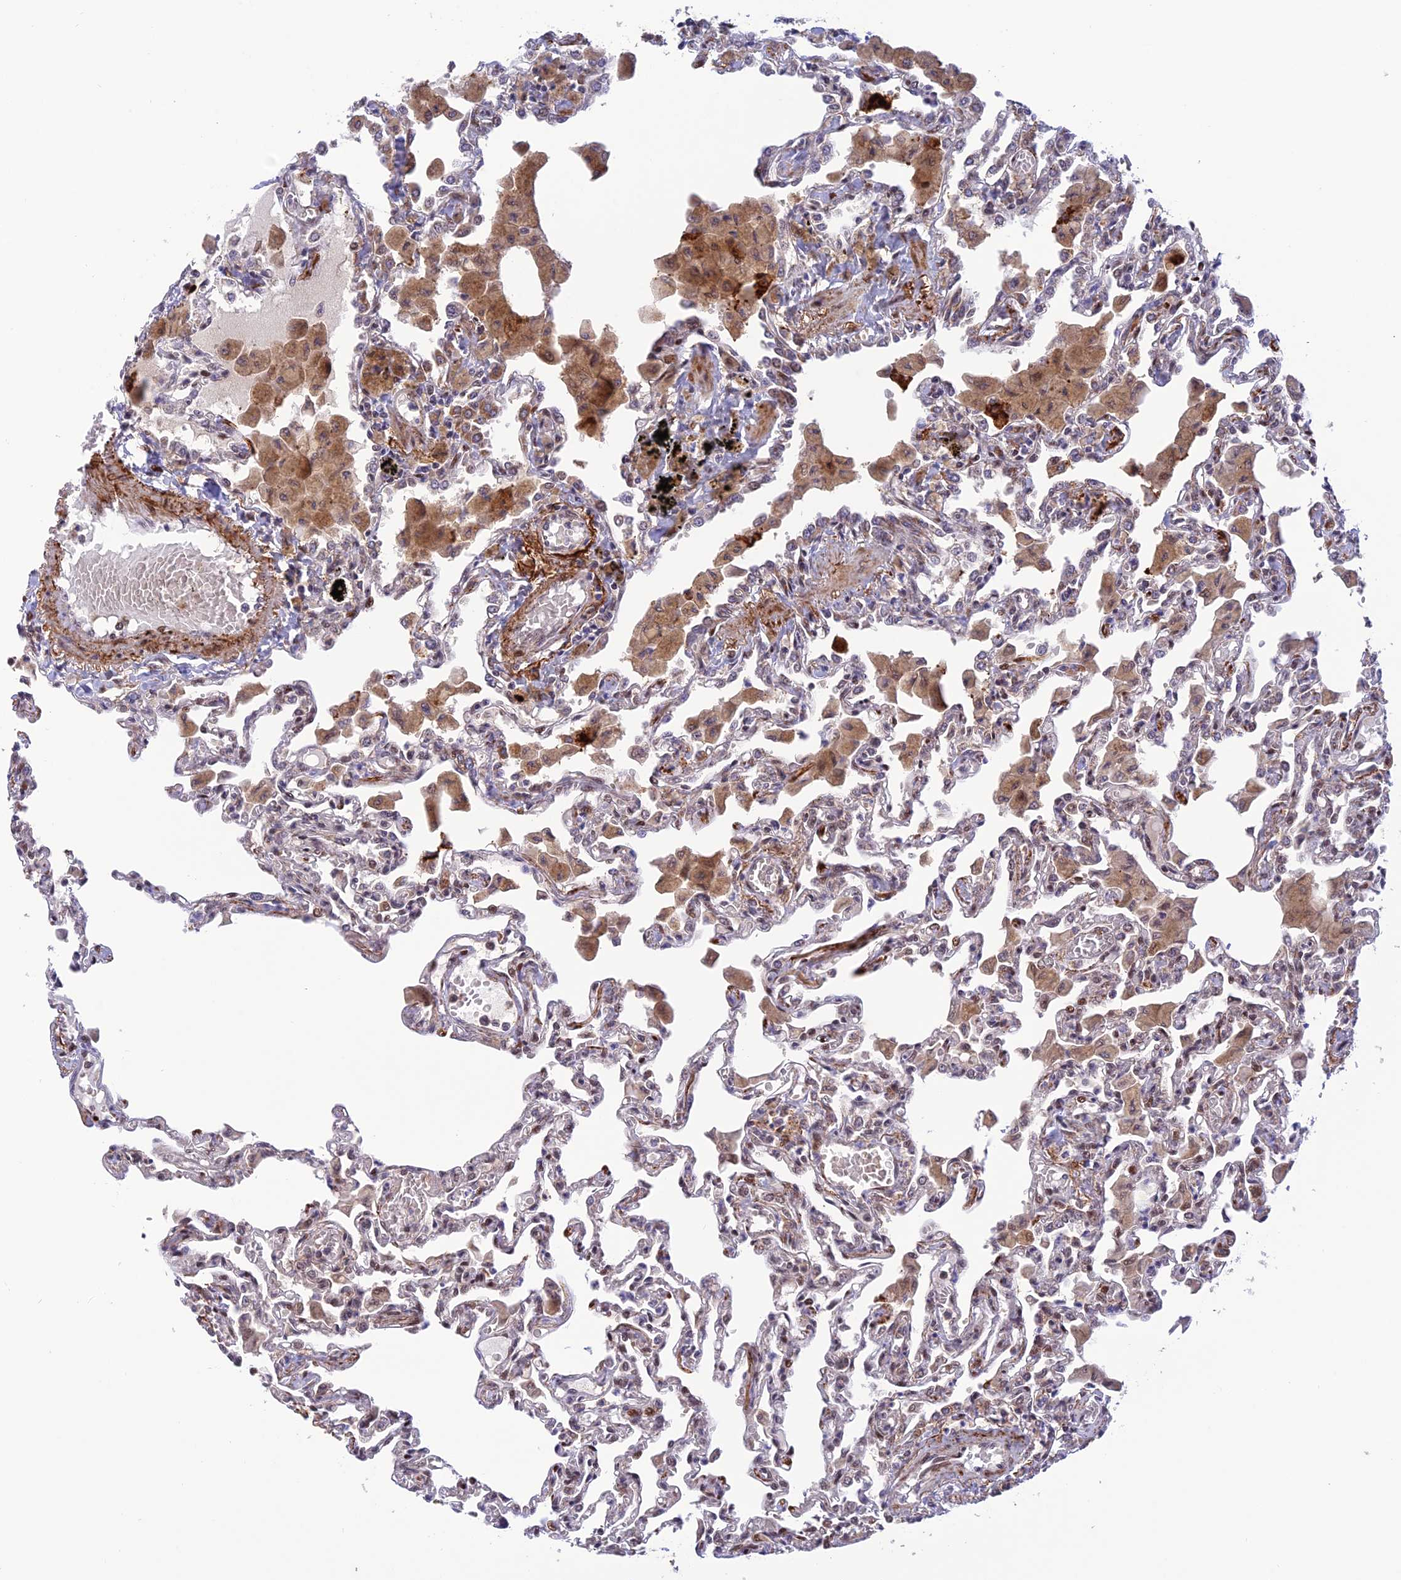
{"staining": {"intensity": "weak", "quantity": "<25%", "location": "cytoplasmic/membranous,nuclear"}, "tissue": "lung", "cell_type": "Alveolar cells", "image_type": "normal", "snomed": [{"axis": "morphology", "description": "Normal tissue, NOS"}, {"axis": "topography", "description": "Bronchus"}, {"axis": "topography", "description": "Lung"}], "caption": "IHC micrograph of benign lung: lung stained with DAB (3,3'-diaminobenzidine) reveals no significant protein staining in alveolar cells. (DAB (3,3'-diaminobenzidine) immunohistochemistry with hematoxylin counter stain).", "gene": "WDR55", "patient": {"sex": "female", "age": 49}}